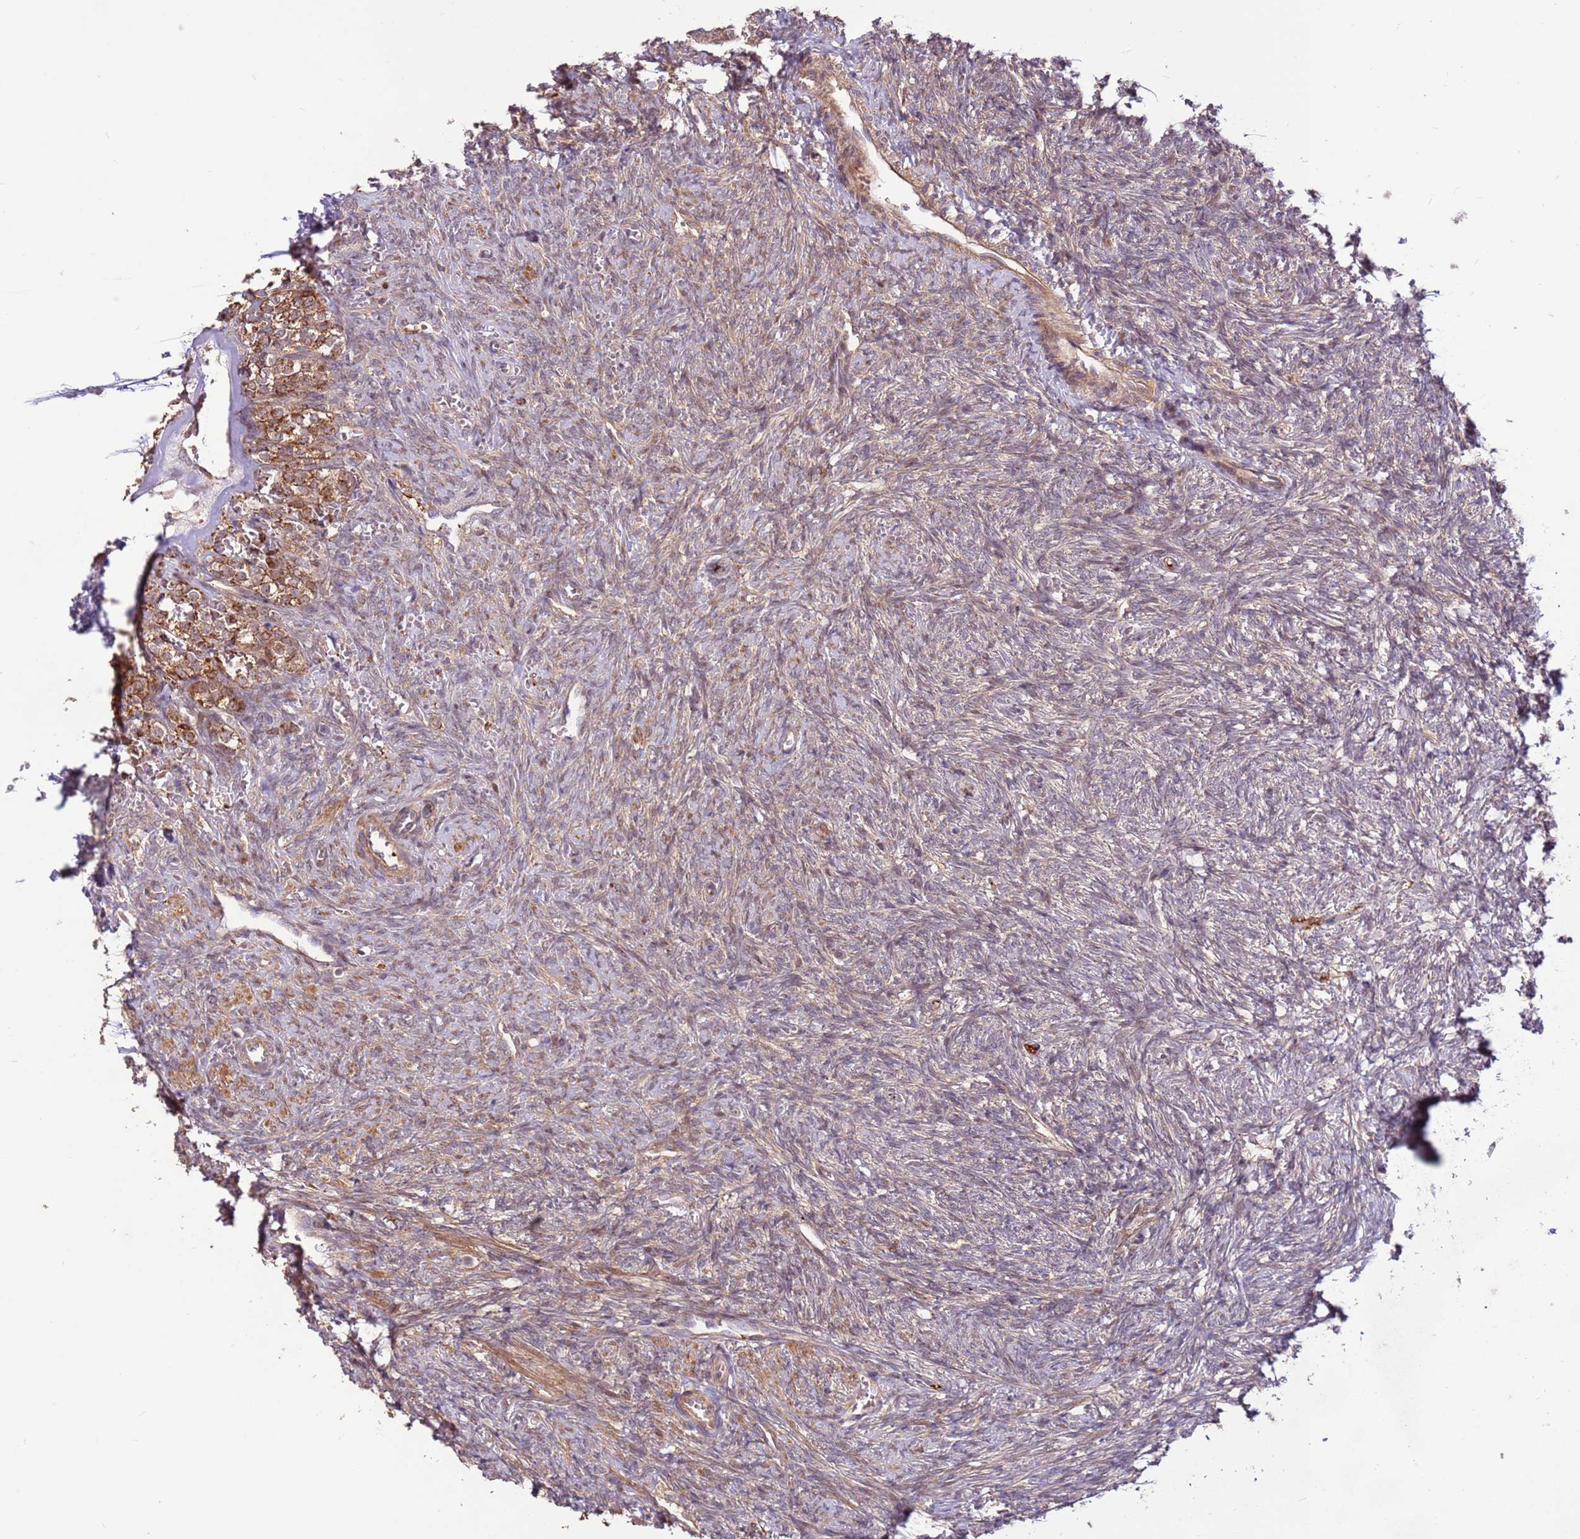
{"staining": {"intensity": "weak", "quantity": "<25%", "location": "cytoplasmic/membranous"}, "tissue": "ovary", "cell_type": "Ovarian stroma cells", "image_type": "normal", "snomed": [{"axis": "morphology", "description": "Normal tissue, NOS"}, {"axis": "topography", "description": "Ovary"}], "caption": "An immunohistochemistry micrograph of normal ovary is shown. There is no staining in ovarian stroma cells of ovary.", "gene": "CCDC112", "patient": {"sex": "female", "age": 41}}